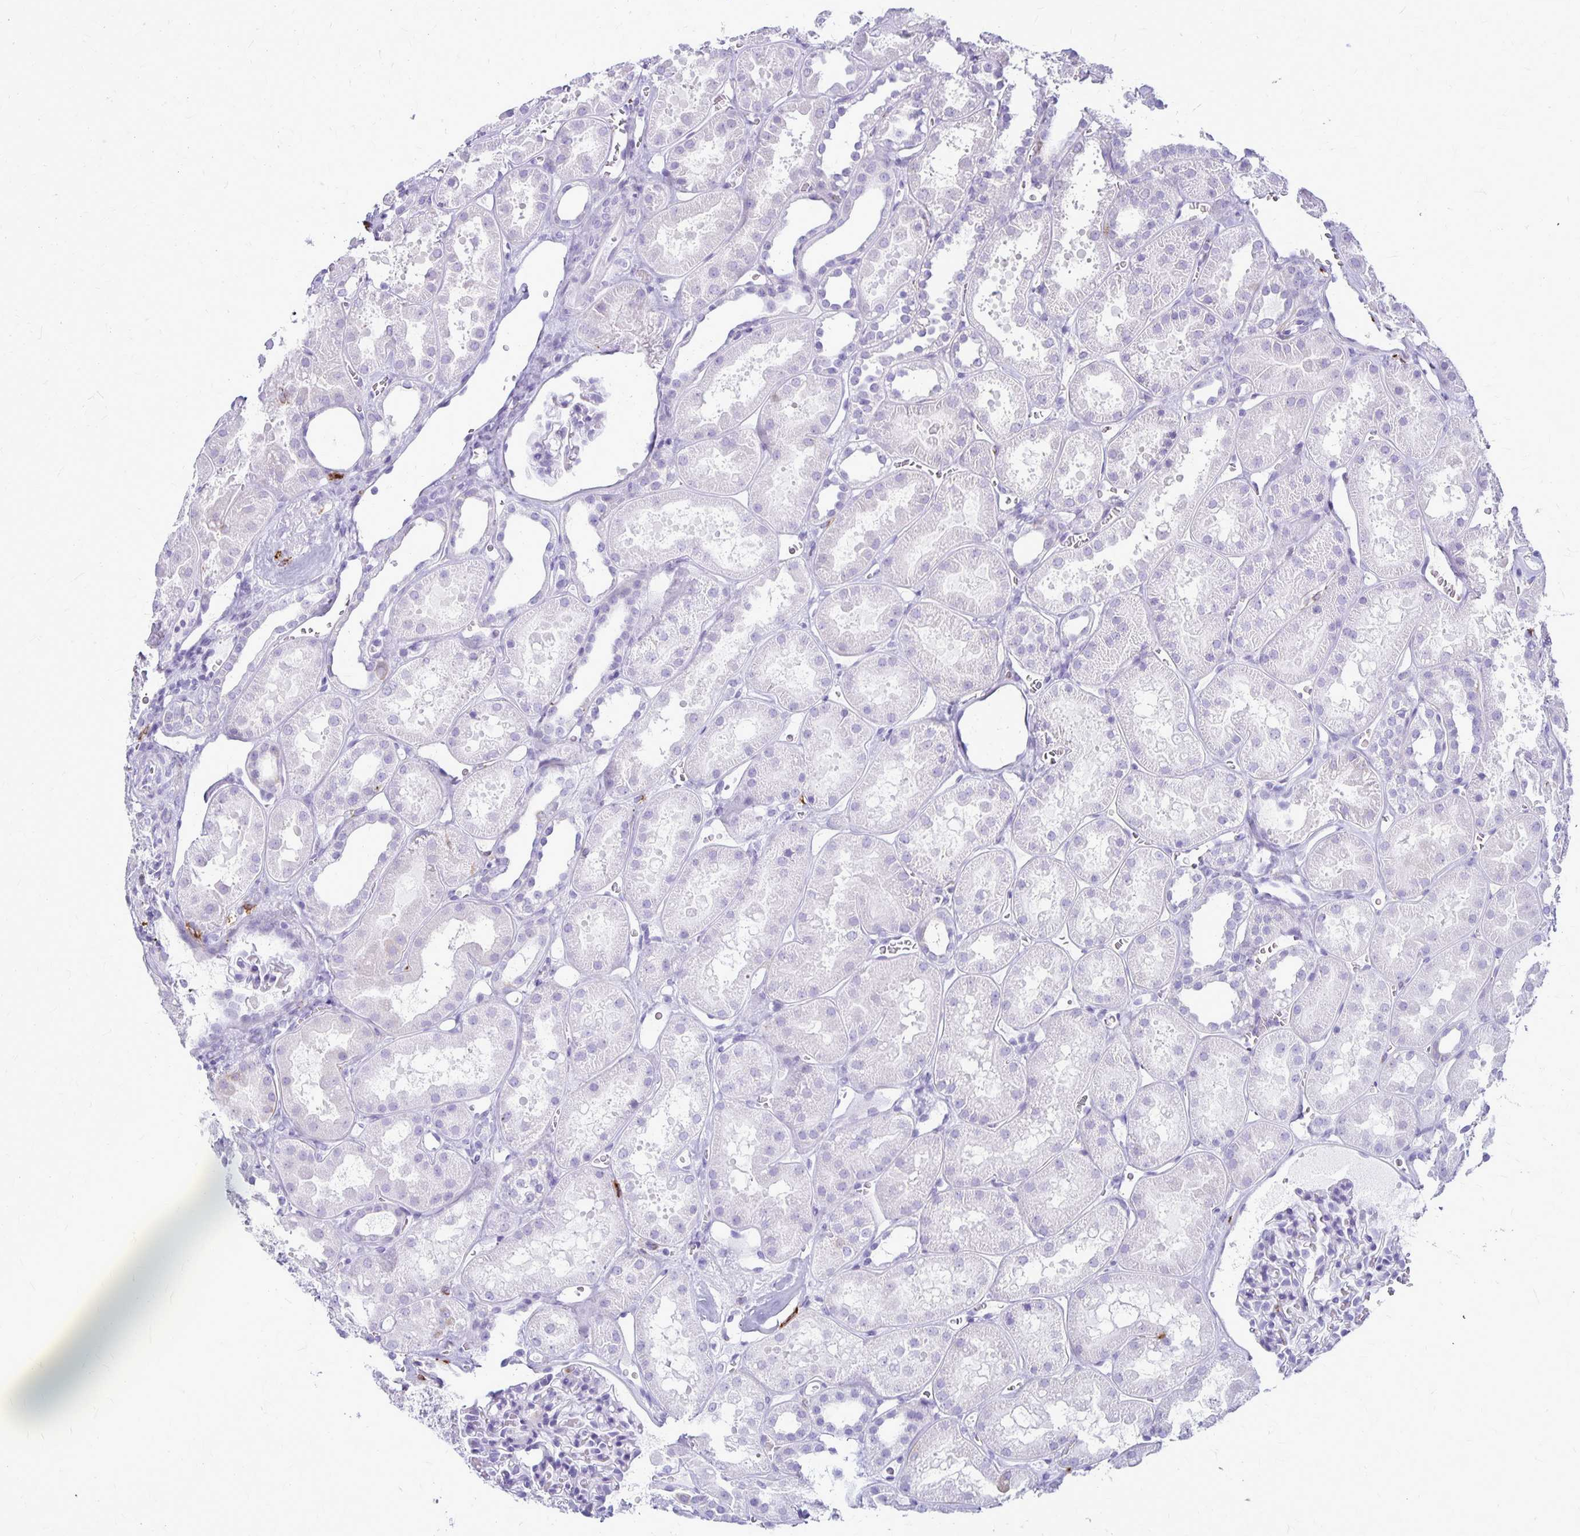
{"staining": {"intensity": "negative", "quantity": "none", "location": "none"}, "tissue": "kidney", "cell_type": "Cells in glomeruli", "image_type": "normal", "snomed": [{"axis": "morphology", "description": "Normal tissue, NOS"}, {"axis": "topography", "description": "Kidney"}], "caption": "Kidney was stained to show a protein in brown. There is no significant positivity in cells in glomeruli. Nuclei are stained in blue.", "gene": "RTN1", "patient": {"sex": "female", "age": 41}}